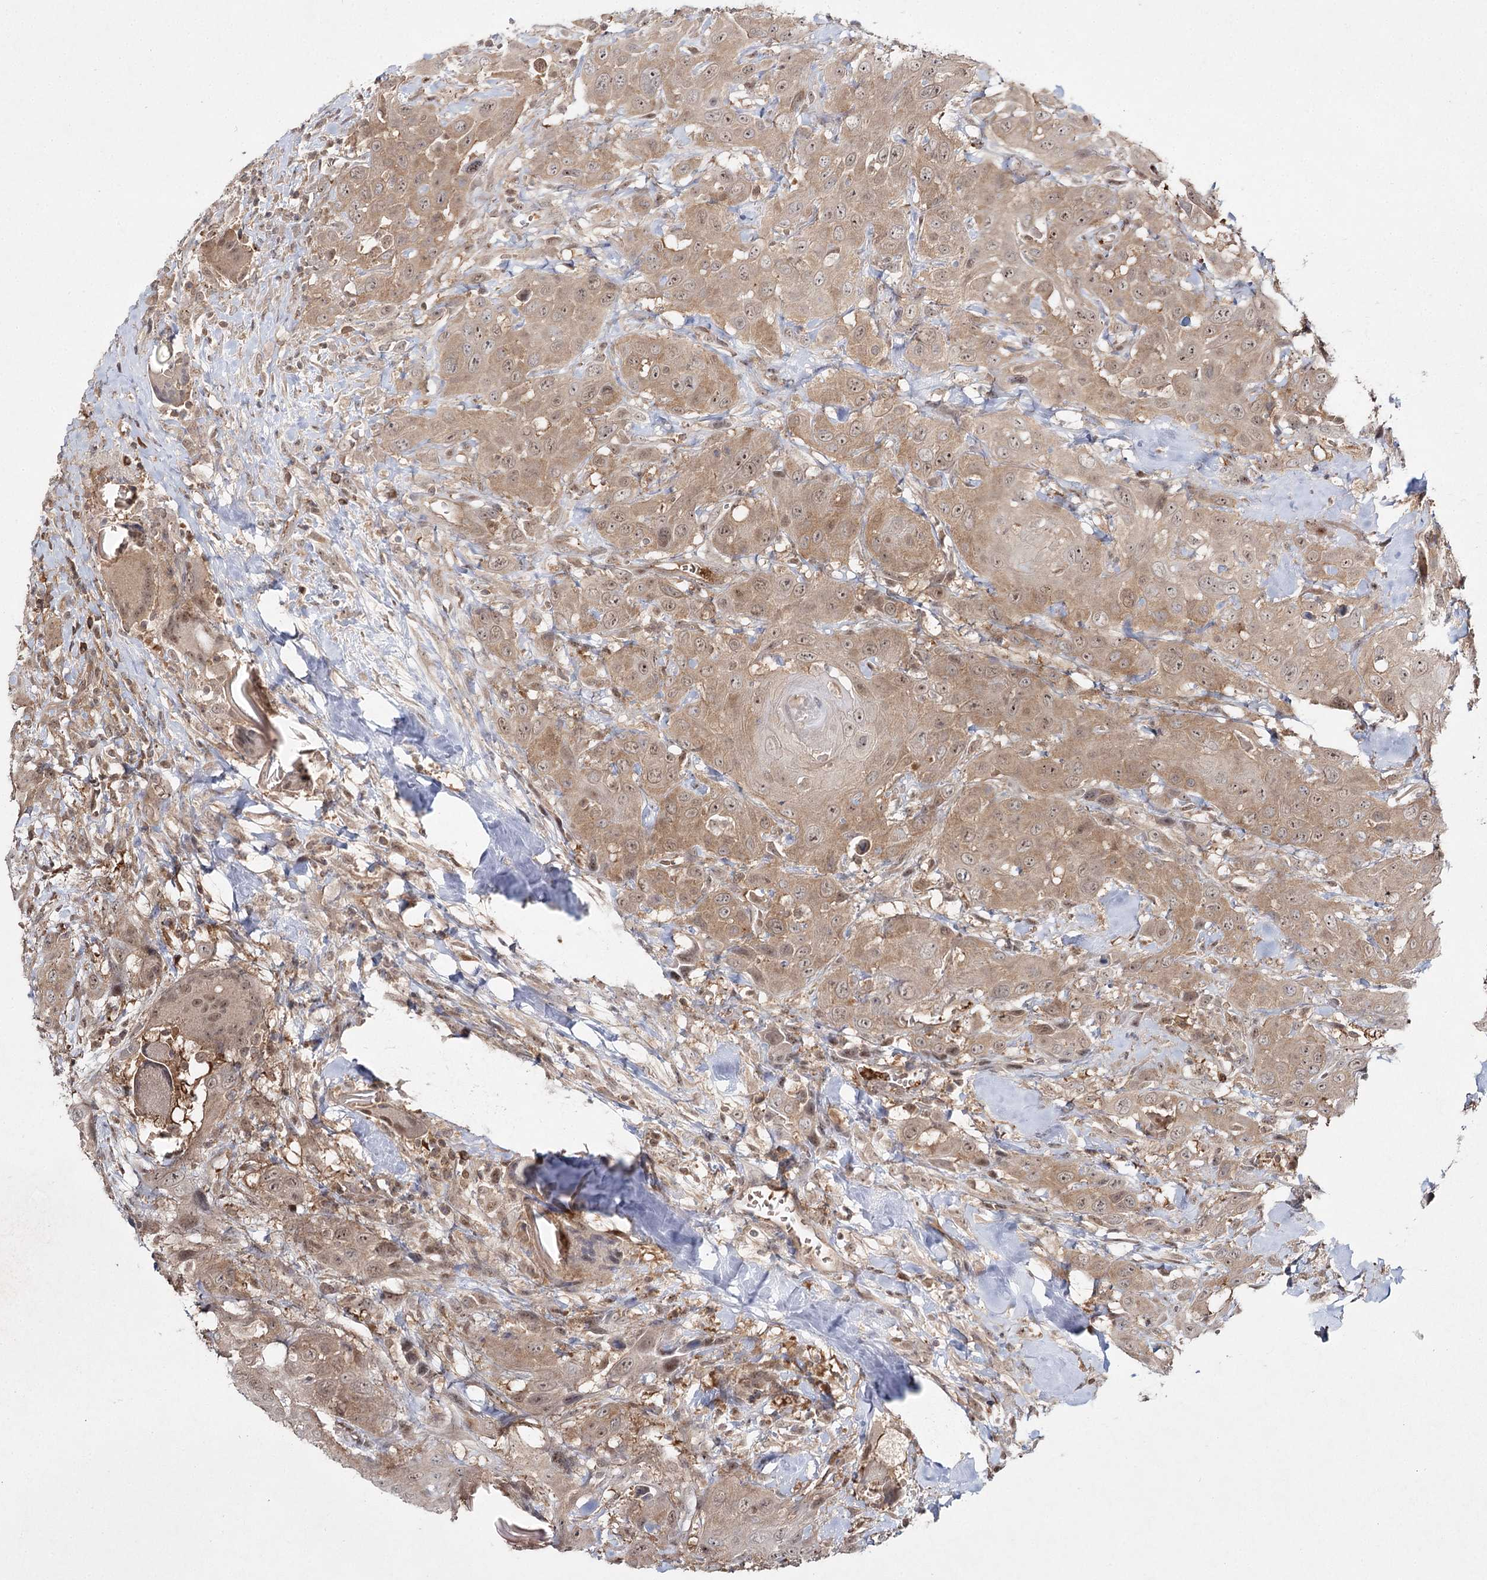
{"staining": {"intensity": "moderate", "quantity": ">75%", "location": "cytoplasmic/membranous,nuclear"}, "tissue": "head and neck cancer", "cell_type": "Tumor cells", "image_type": "cancer", "snomed": [{"axis": "morphology", "description": "Squamous cell carcinoma, NOS"}, {"axis": "topography", "description": "Head-Neck"}], "caption": "An immunohistochemistry (IHC) image of neoplastic tissue is shown. Protein staining in brown highlights moderate cytoplasmic/membranous and nuclear positivity in head and neck cancer (squamous cell carcinoma) within tumor cells.", "gene": "WDR44", "patient": {"sex": "male", "age": 81}}